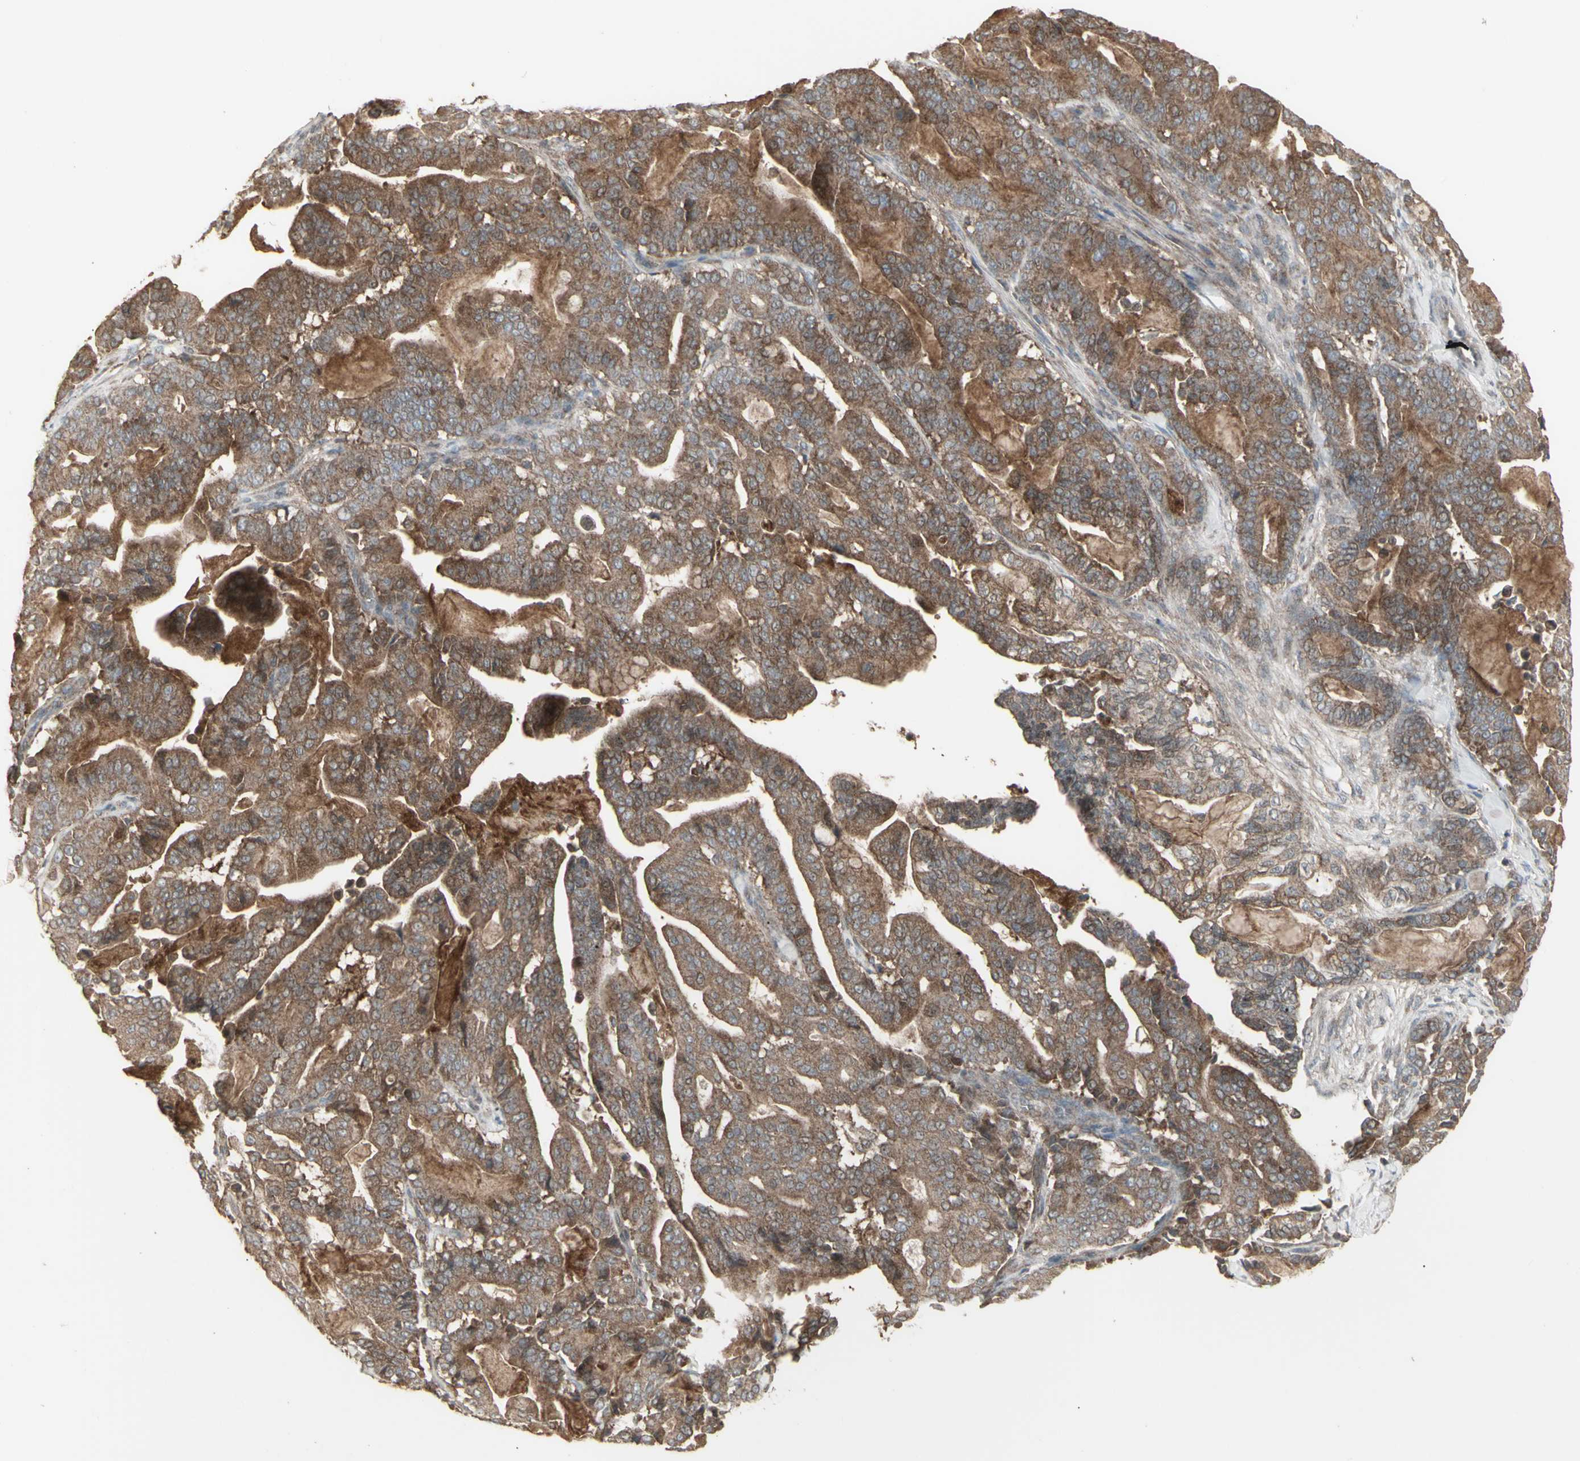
{"staining": {"intensity": "moderate", "quantity": ">75%", "location": "cytoplasmic/membranous"}, "tissue": "pancreatic cancer", "cell_type": "Tumor cells", "image_type": "cancer", "snomed": [{"axis": "morphology", "description": "Adenocarcinoma, NOS"}, {"axis": "topography", "description": "Pancreas"}], "caption": "An immunohistochemistry image of neoplastic tissue is shown. Protein staining in brown highlights moderate cytoplasmic/membranous positivity in pancreatic cancer (adenocarcinoma) within tumor cells. (Brightfield microscopy of DAB IHC at high magnification).", "gene": "RNASEL", "patient": {"sex": "male", "age": 63}}